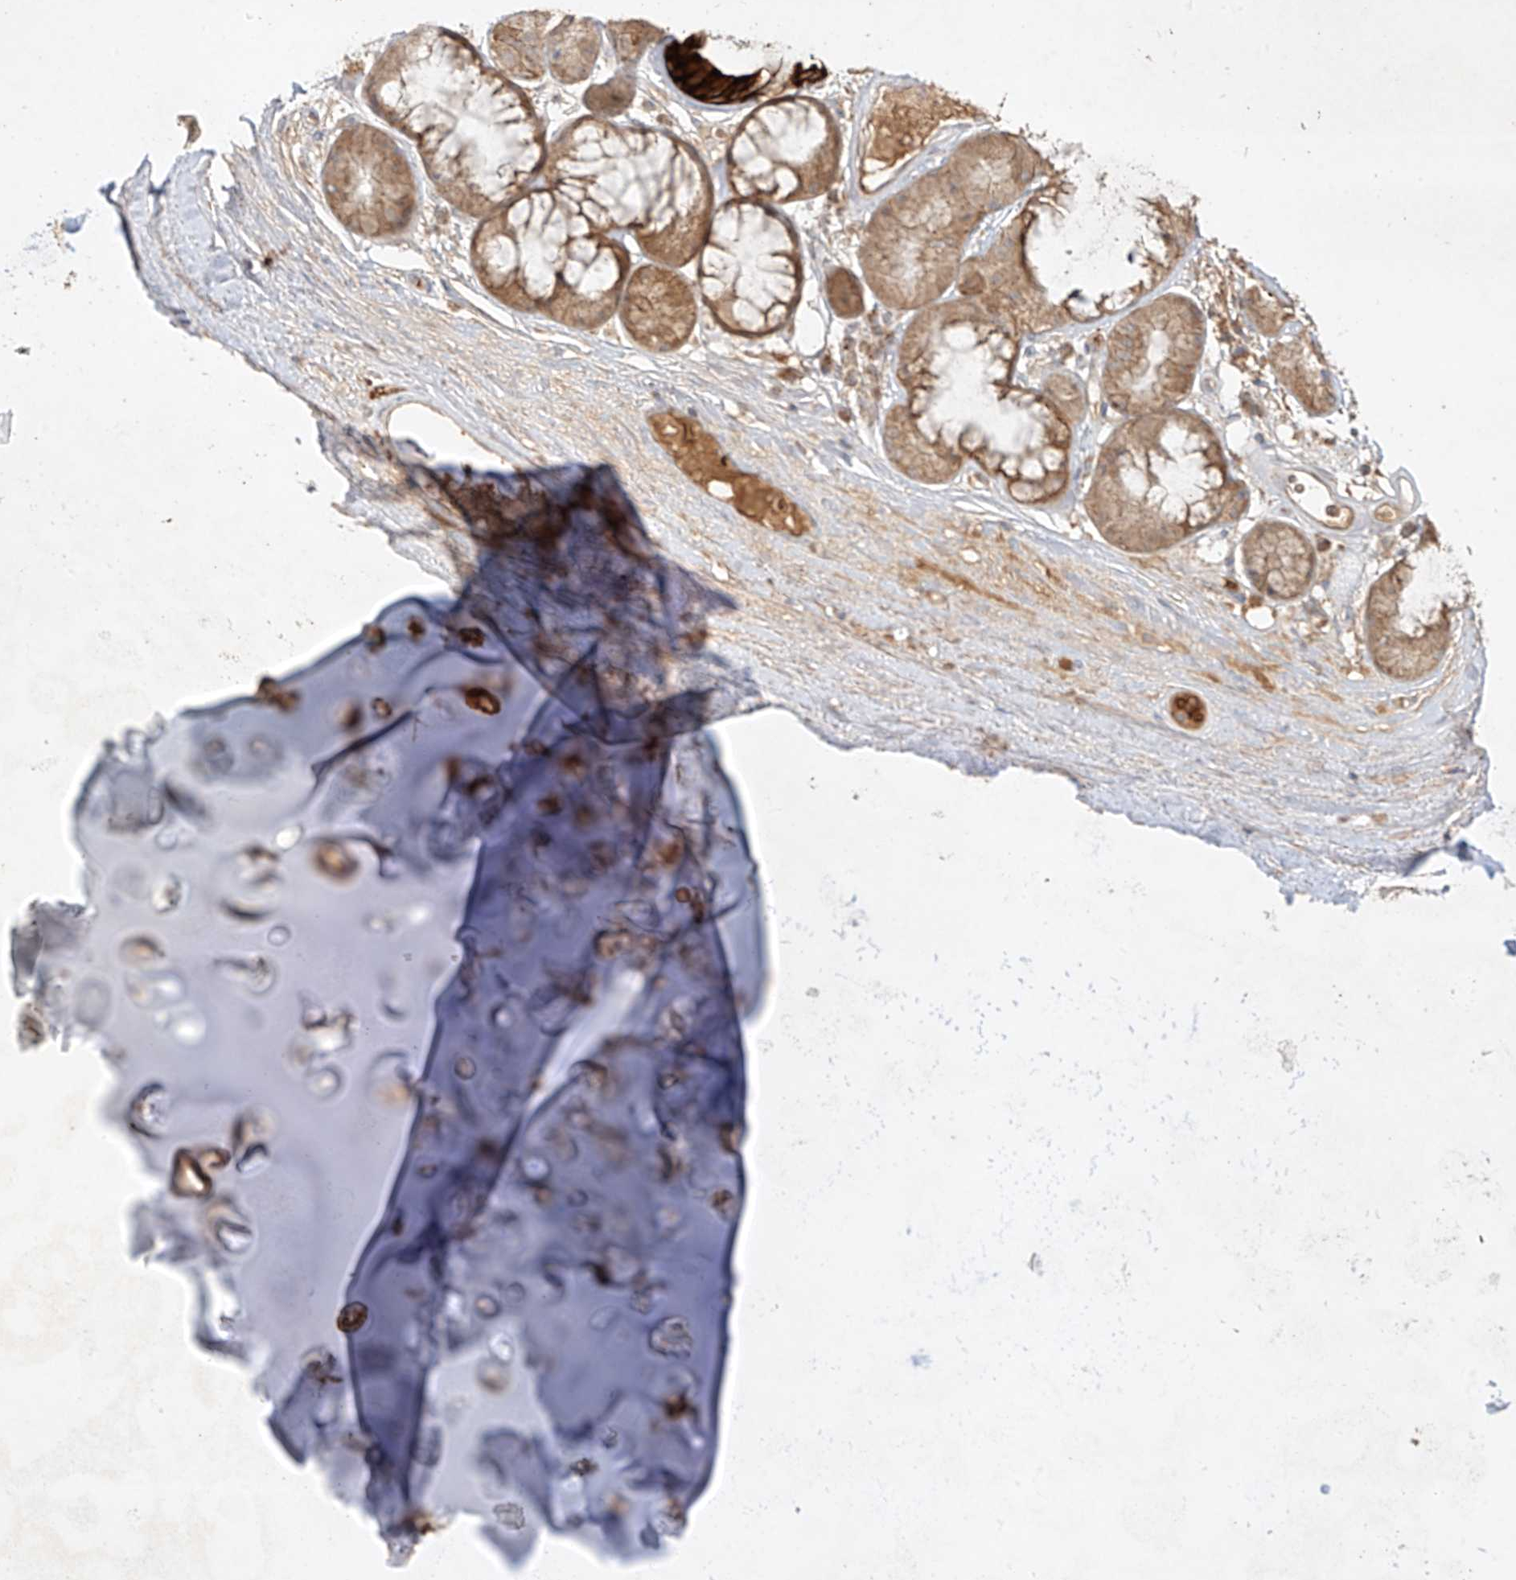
{"staining": {"intensity": "moderate", "quantity": ">75%", "location": "cytoplasmic/membranous"}, "tissue": "adipose tissue", "cell_type": "Adipocytes", "image_type": "normal", "snomed": [{"axis": "morphology", "description": "Normal tissue, NOS"}, {"axis": "morphology", "description": "Squamous cell carcinoma, NOS"}, {"axis": "topography", "description": "Lymph node"}, {"axis": "topography", "description": "Bronchus"}, {"axis": "topography", "description": "Lung"}], "caption": "This is an image of immunohistochemistry (IHC) staining of normal adipose tissue, which shows moderate positivity in the cytoplasmic/membranous of adipocytes.", "gene": "KPNA7", "patient": {"sex": "male", "age": 66}}